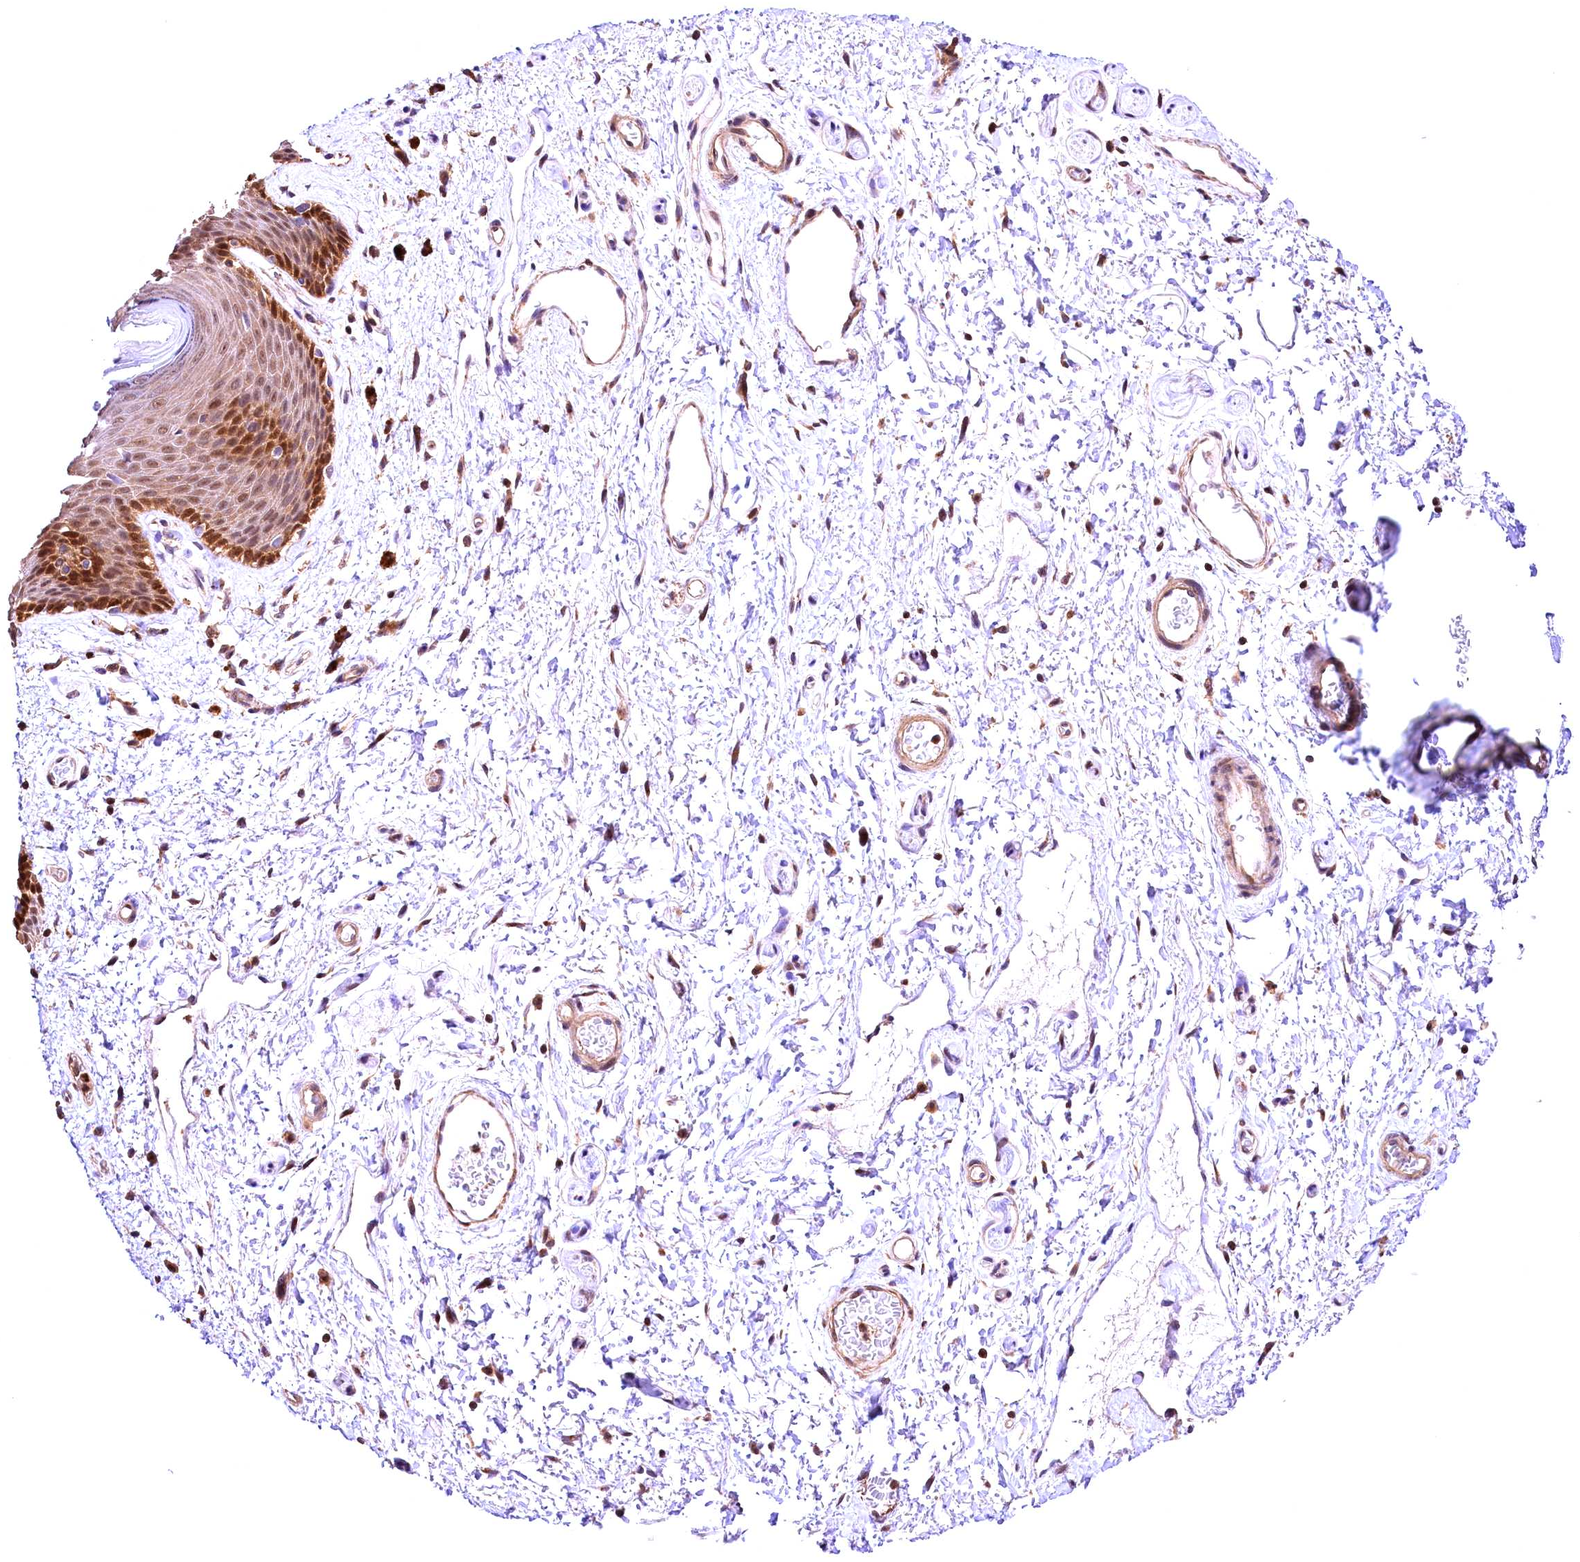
{"staining": {"intensity": "moderate", "quantity": ">75%", "location": "cytoplasmic/membranous,nuclear"}, "tissue": "skin", "cell_type": "Epidermal cells", "image_type": "normal", "snomed": [{"axis": "morphology", "description": "Normal tissue, NOS"}, {"axis": "topography", "description": "Anal"}], "caption": "Immunohistochemical staining of unremarkable skin displays moderate cytoplasmic/membranous,nuclear protein positivity in about >75% of epidermal cells.", "gene": "CHORDC1", "patient": {"sex": "female", "age": 46}}